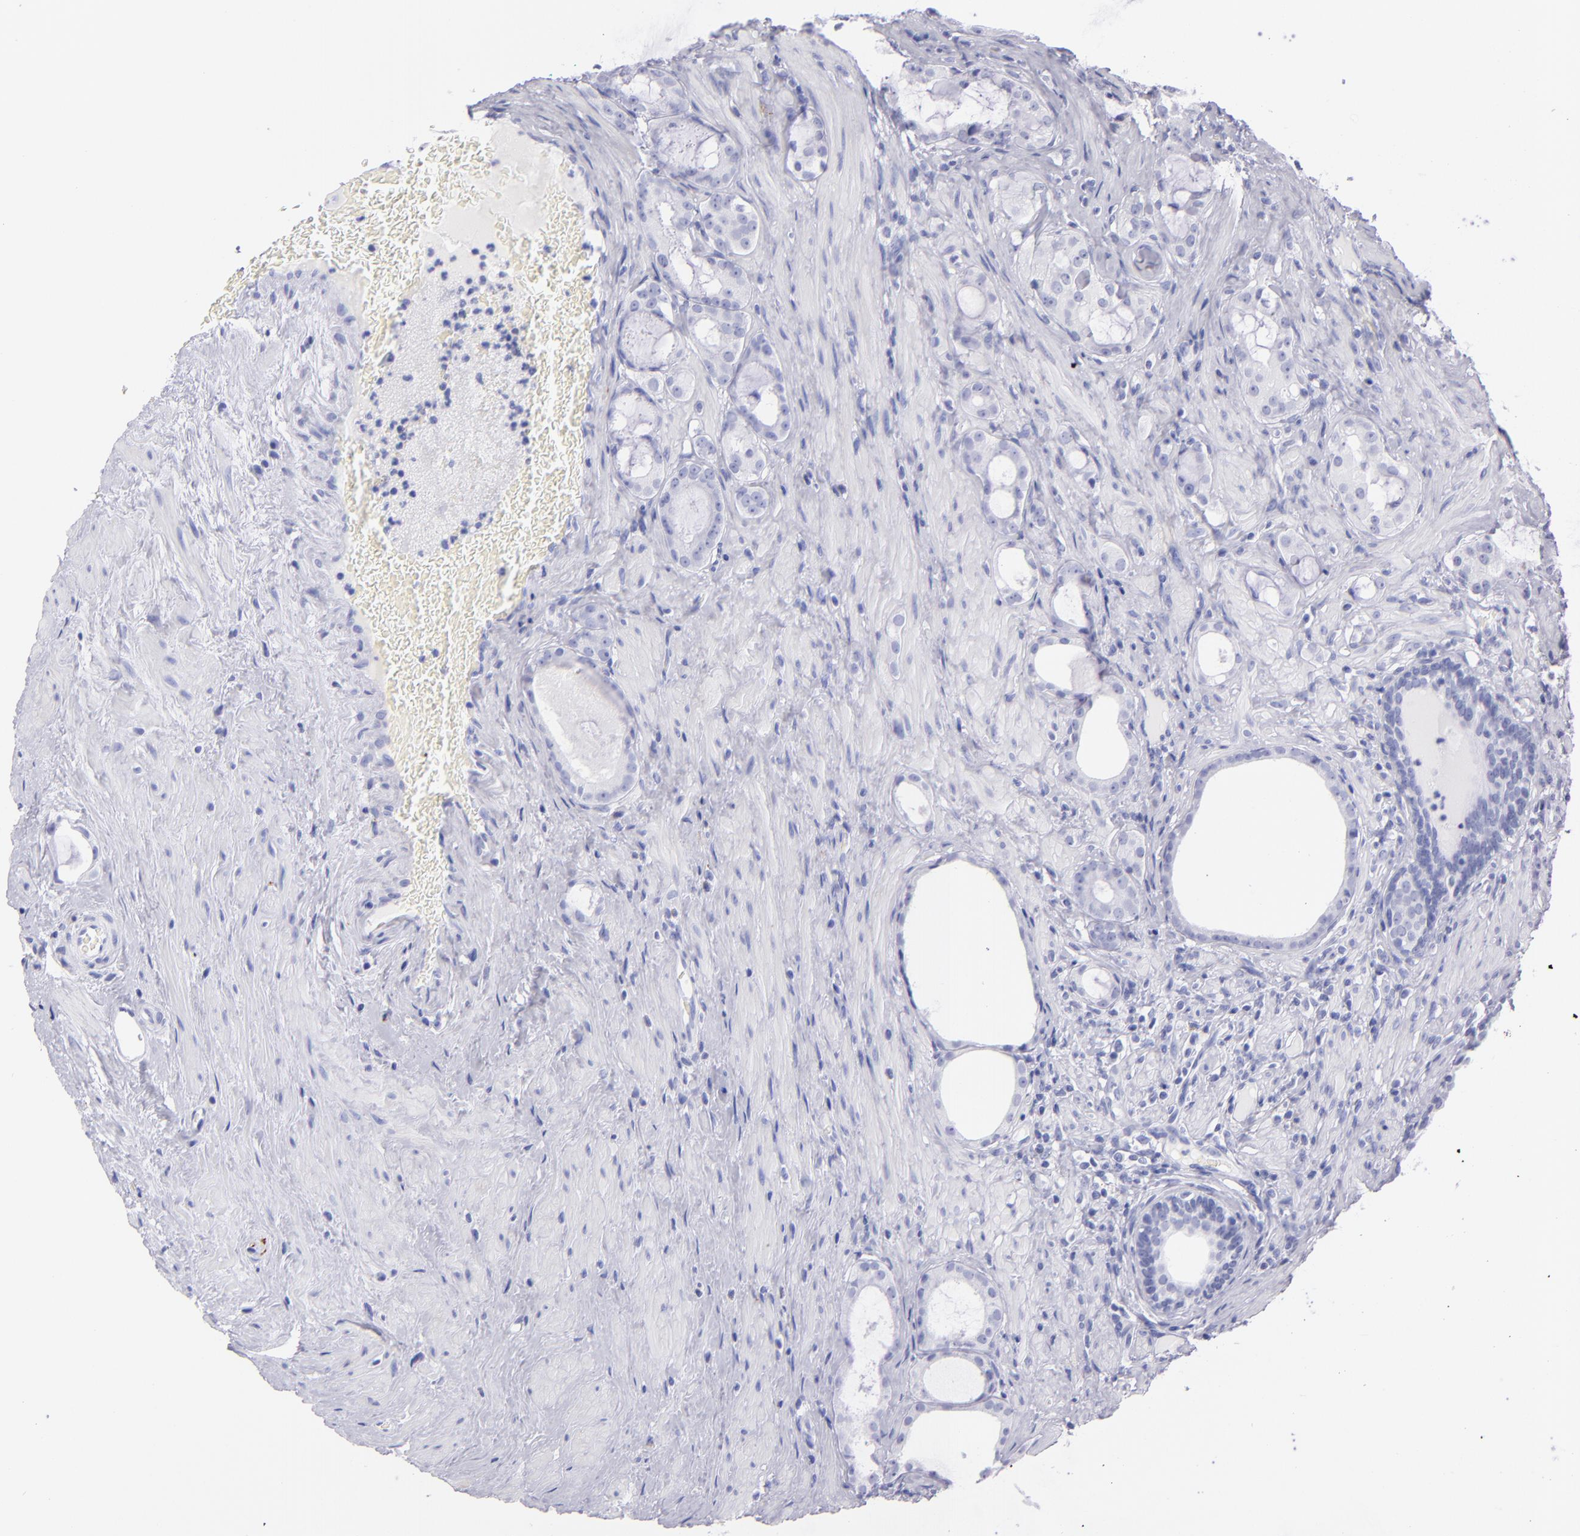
{"staining": {"intensity": "negative", "quantity": "none", "location": "none"}, "tissue": "prostate cancer", "cell_type": "Tumor cells", "image_type": "cancer", "snomed": [{"axis": "morphology", "description": "Adenocarcinoma, Medium grade"}, {"axis": "topography", "description": "Prostate"}], "caption": "There is no significant positivity in tumor cells of prostate cancer.", "gene": "PRPH", "patient": {"sex": "male", "age": 73}}